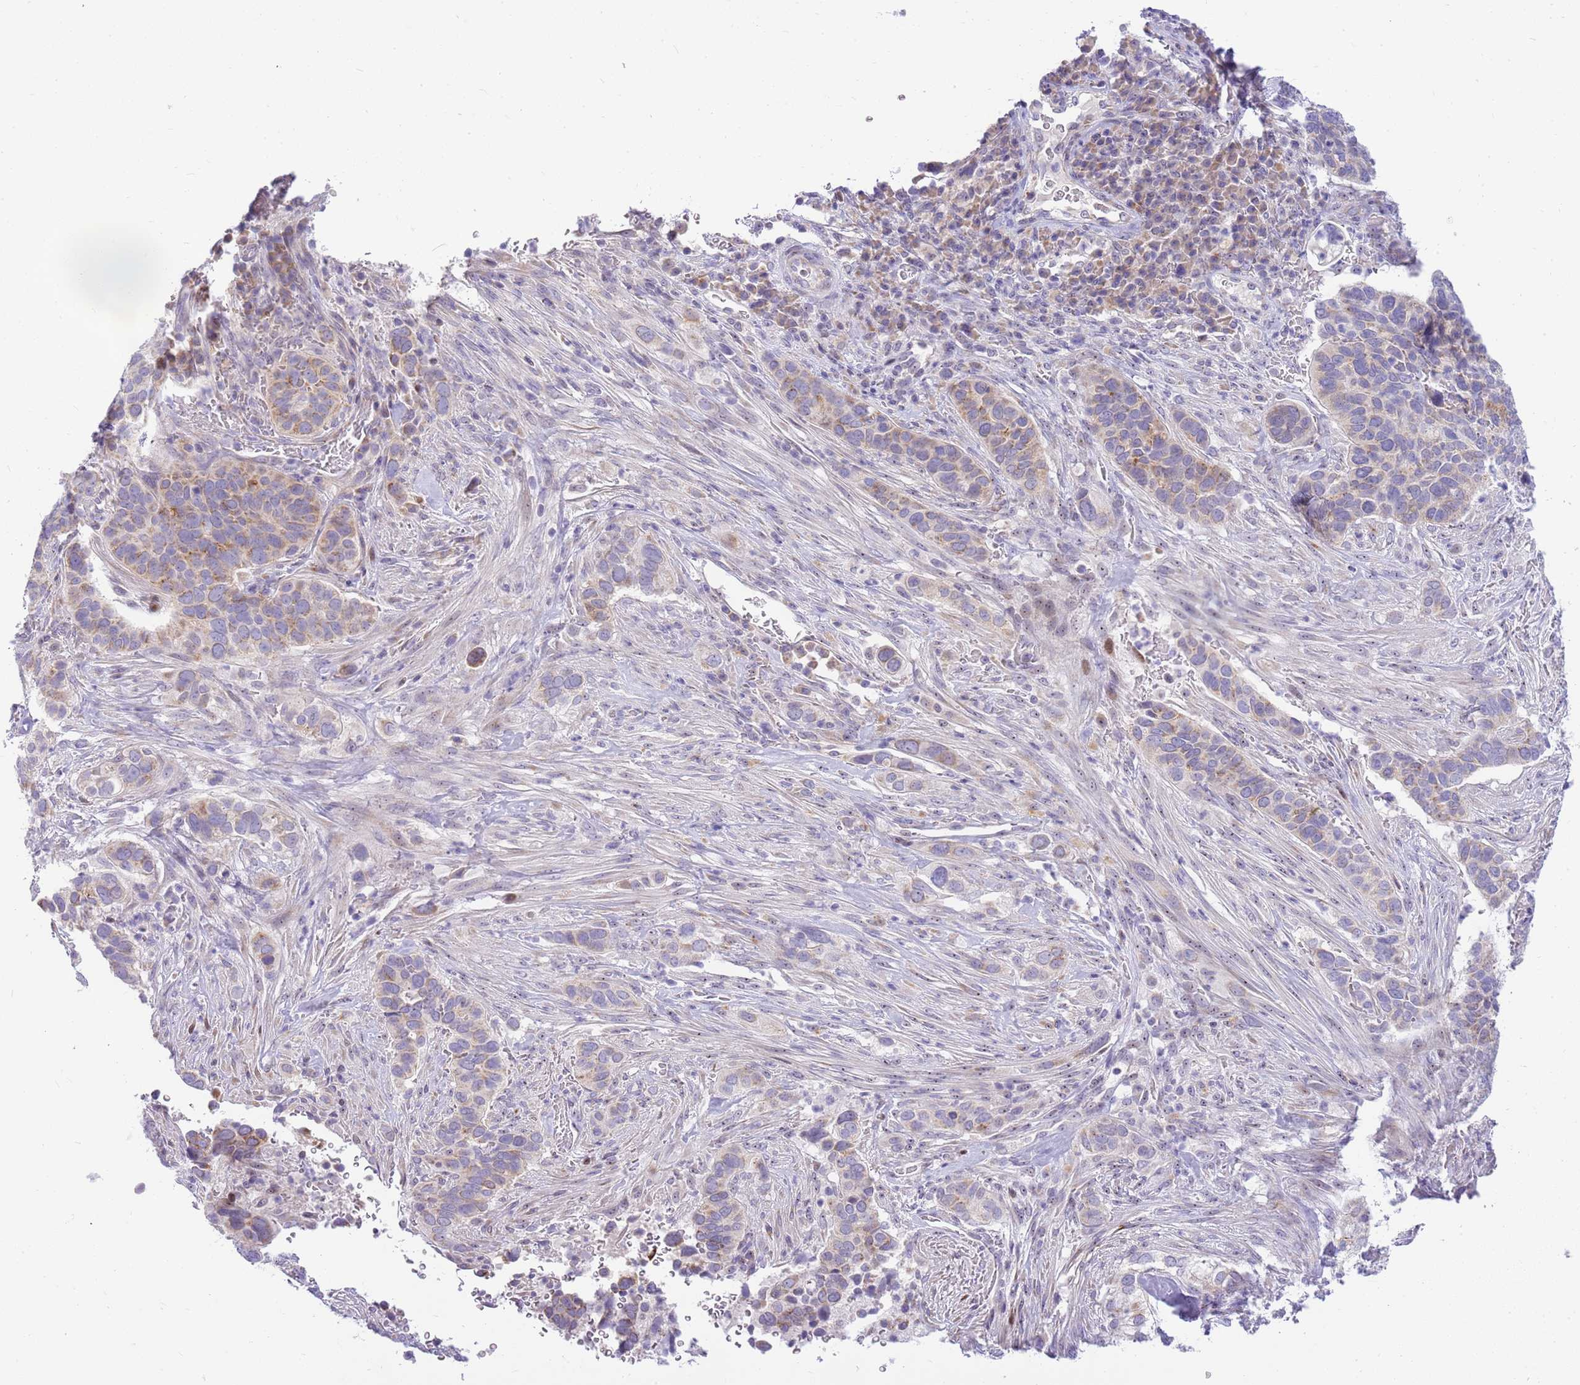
{"staining": {"intensity": "weak", "quantity": ">75%", "location": "cytoplasmic/membranous"}, "tissue": "cervical cancer", "cell_type": "Tumor cells", "image_type": "cancer", "snomed": [{"axis": "morphology", "description": "Squamous cell carcinoma, NOS"}, {"axis": "topography", "description": "Cervix"}], "caption": "A low amount of weak cytoplasmic/membranous positivity is identified in about >75% of tumor cells in squamous cell carcinoma (cervical) tissue.", "gene": "DNAJA3", "patient": {"sex": "female", "age": 38}}